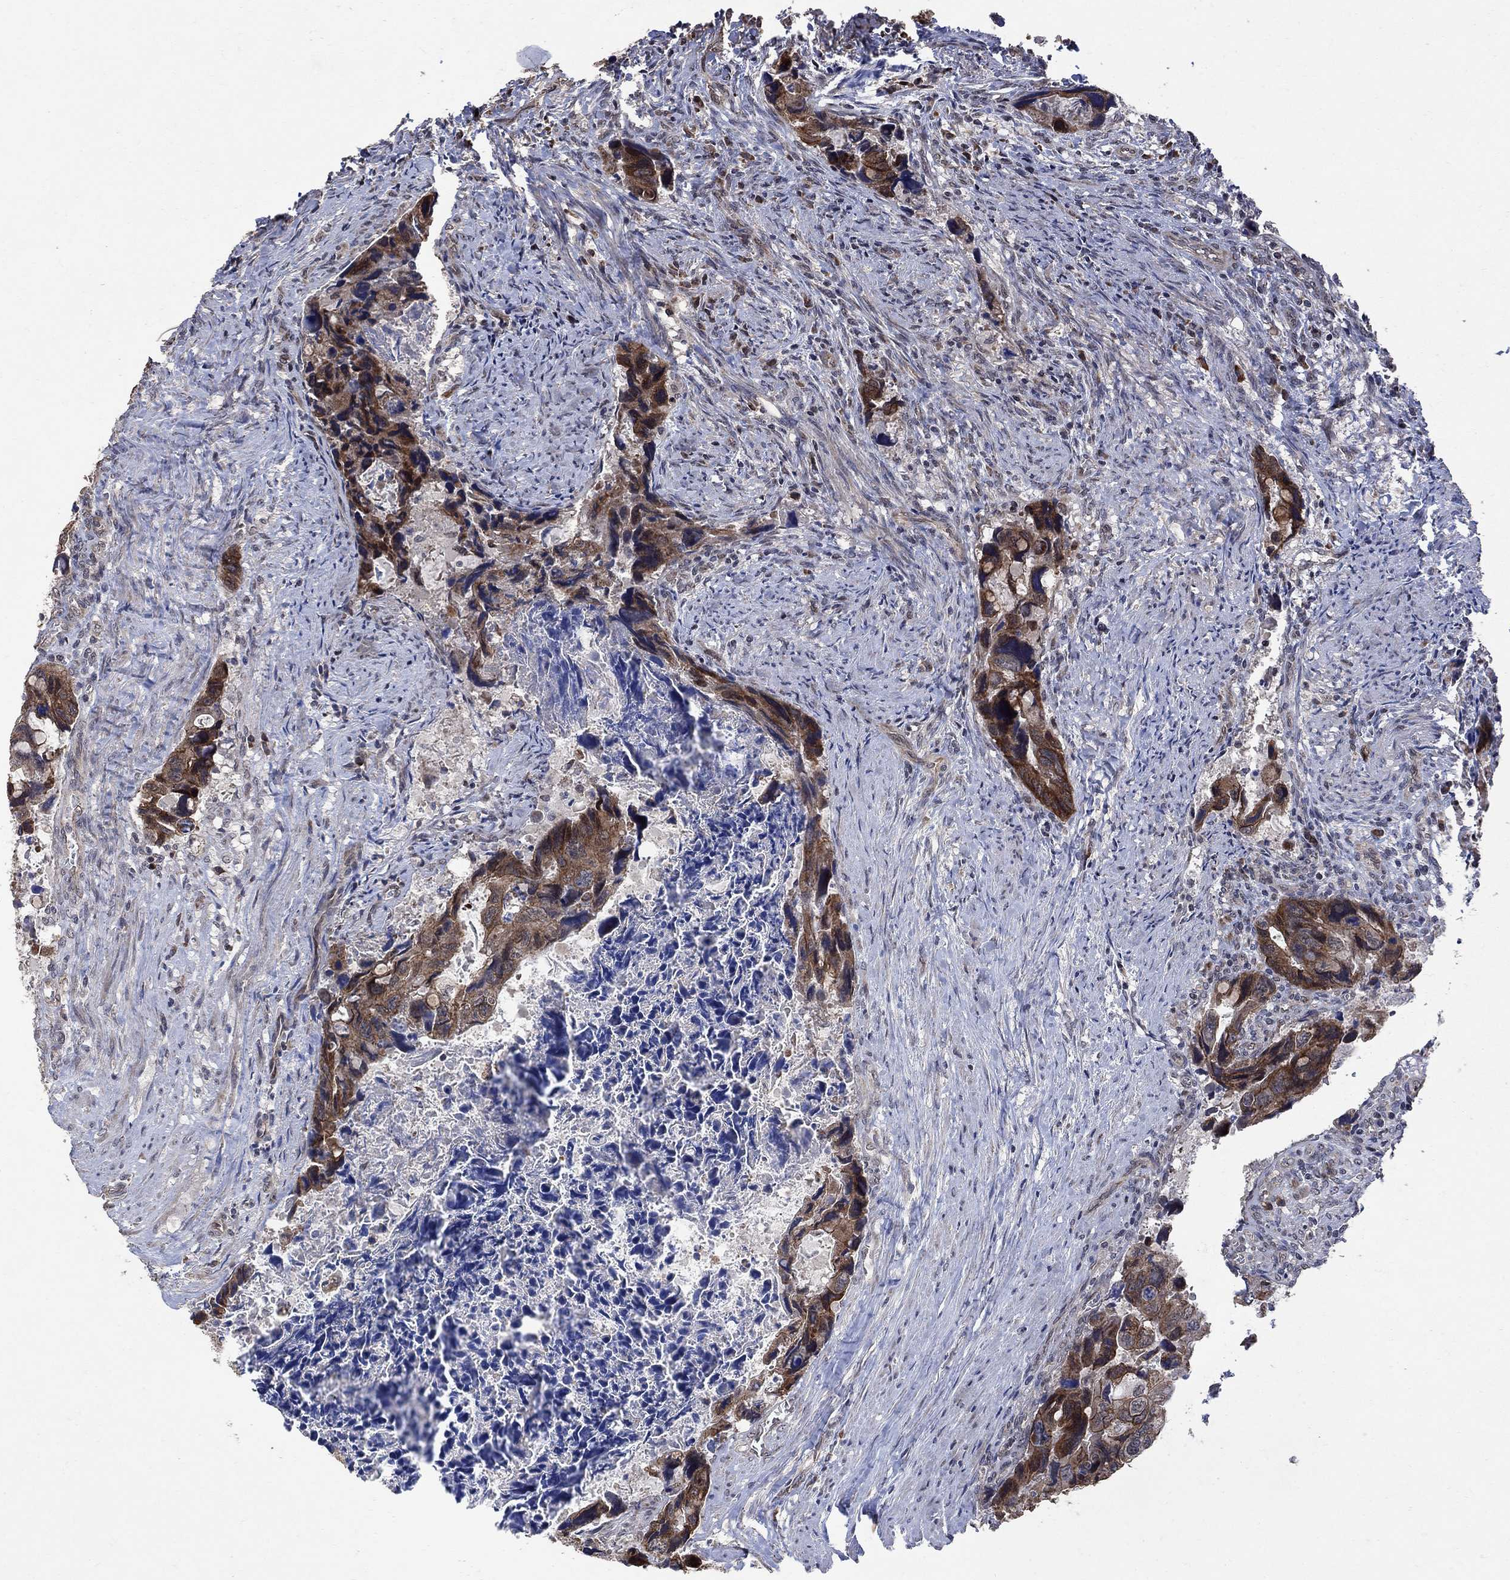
{"staining": {"intensity": "strong", "quantity": "25%-75%", "location": "cytoplasmic/membranous"}, "tissue": "colorectal cancer", "cell_type": "Tumor cells", "image_type": "cancer", "snomed": [{"axis": "morphology", "description": "Adenocarcinoma, NOS"}, {"axis": "topography", "description": "Rectum"}], "caption": "Adenocarcinoma (colorectal) tissue exhibits strong cytoplasmic/membranous expression in approximately 25%-75% of tumor cells (brown staining indicates protein expression, while blue staining denotes nuclei).", "gene": "ANKRA2", "patient": {"sex": "male", "age": 62}}